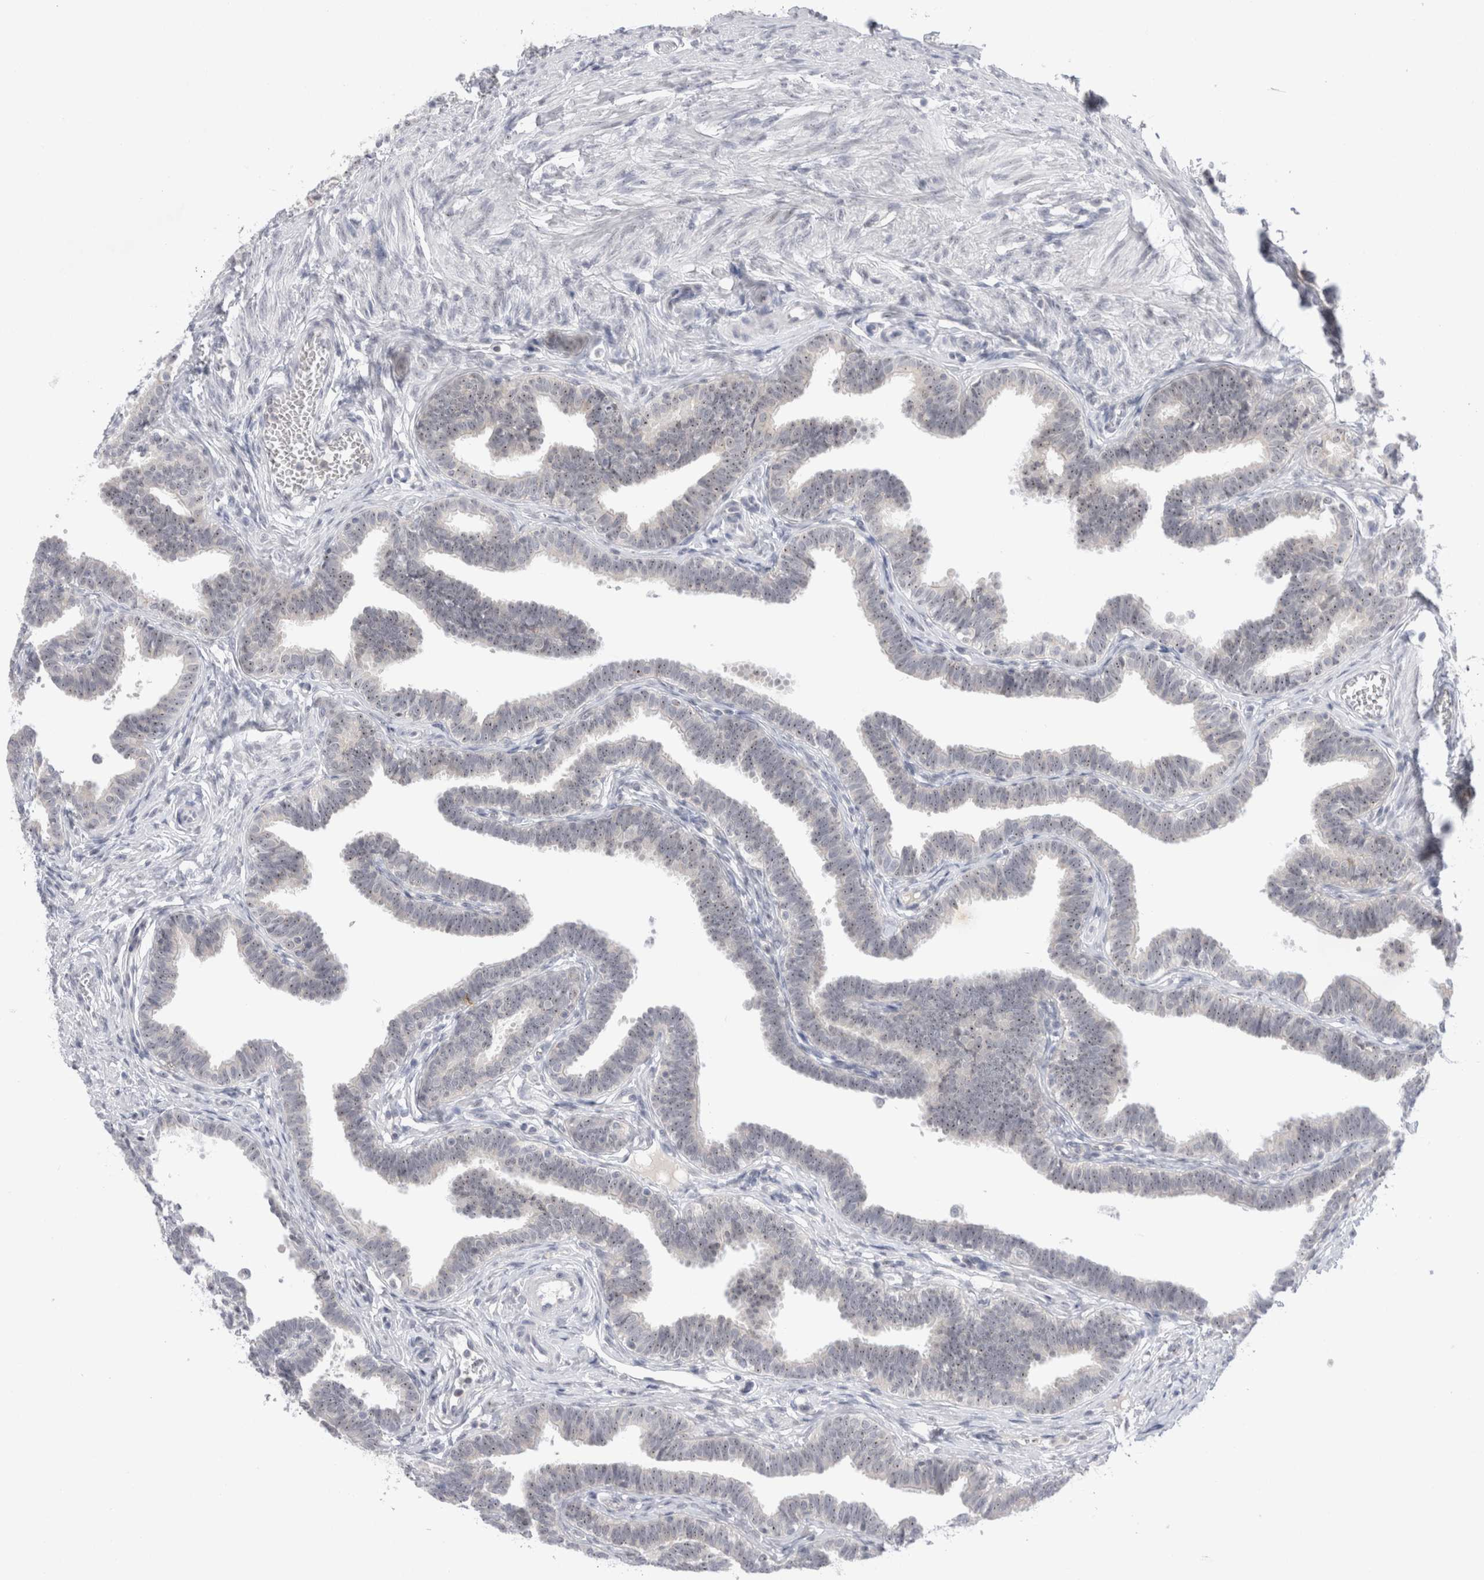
{"staining": {"intensity": "weak", "quantity": "25%-75%", "location": "nuclear"}, "tissue": "fallopian tube", "cell_type": "Glandular cells", "image_type": "normal", "snomed": [{"axis": "morphology", "description": "Normal tissue, NOS"}, {"axis": "topography", "description": "Fallopian tube"}, {"axis": "topography", "description": "Ovary"}], "caption": "Weak nuclear expression for a protein is identified in about 25%-75% of glandular cells of unremarkable fallopian tube using IHC.", "gene": "CERS5", "patient": {"sex": "female", "age": 23}}